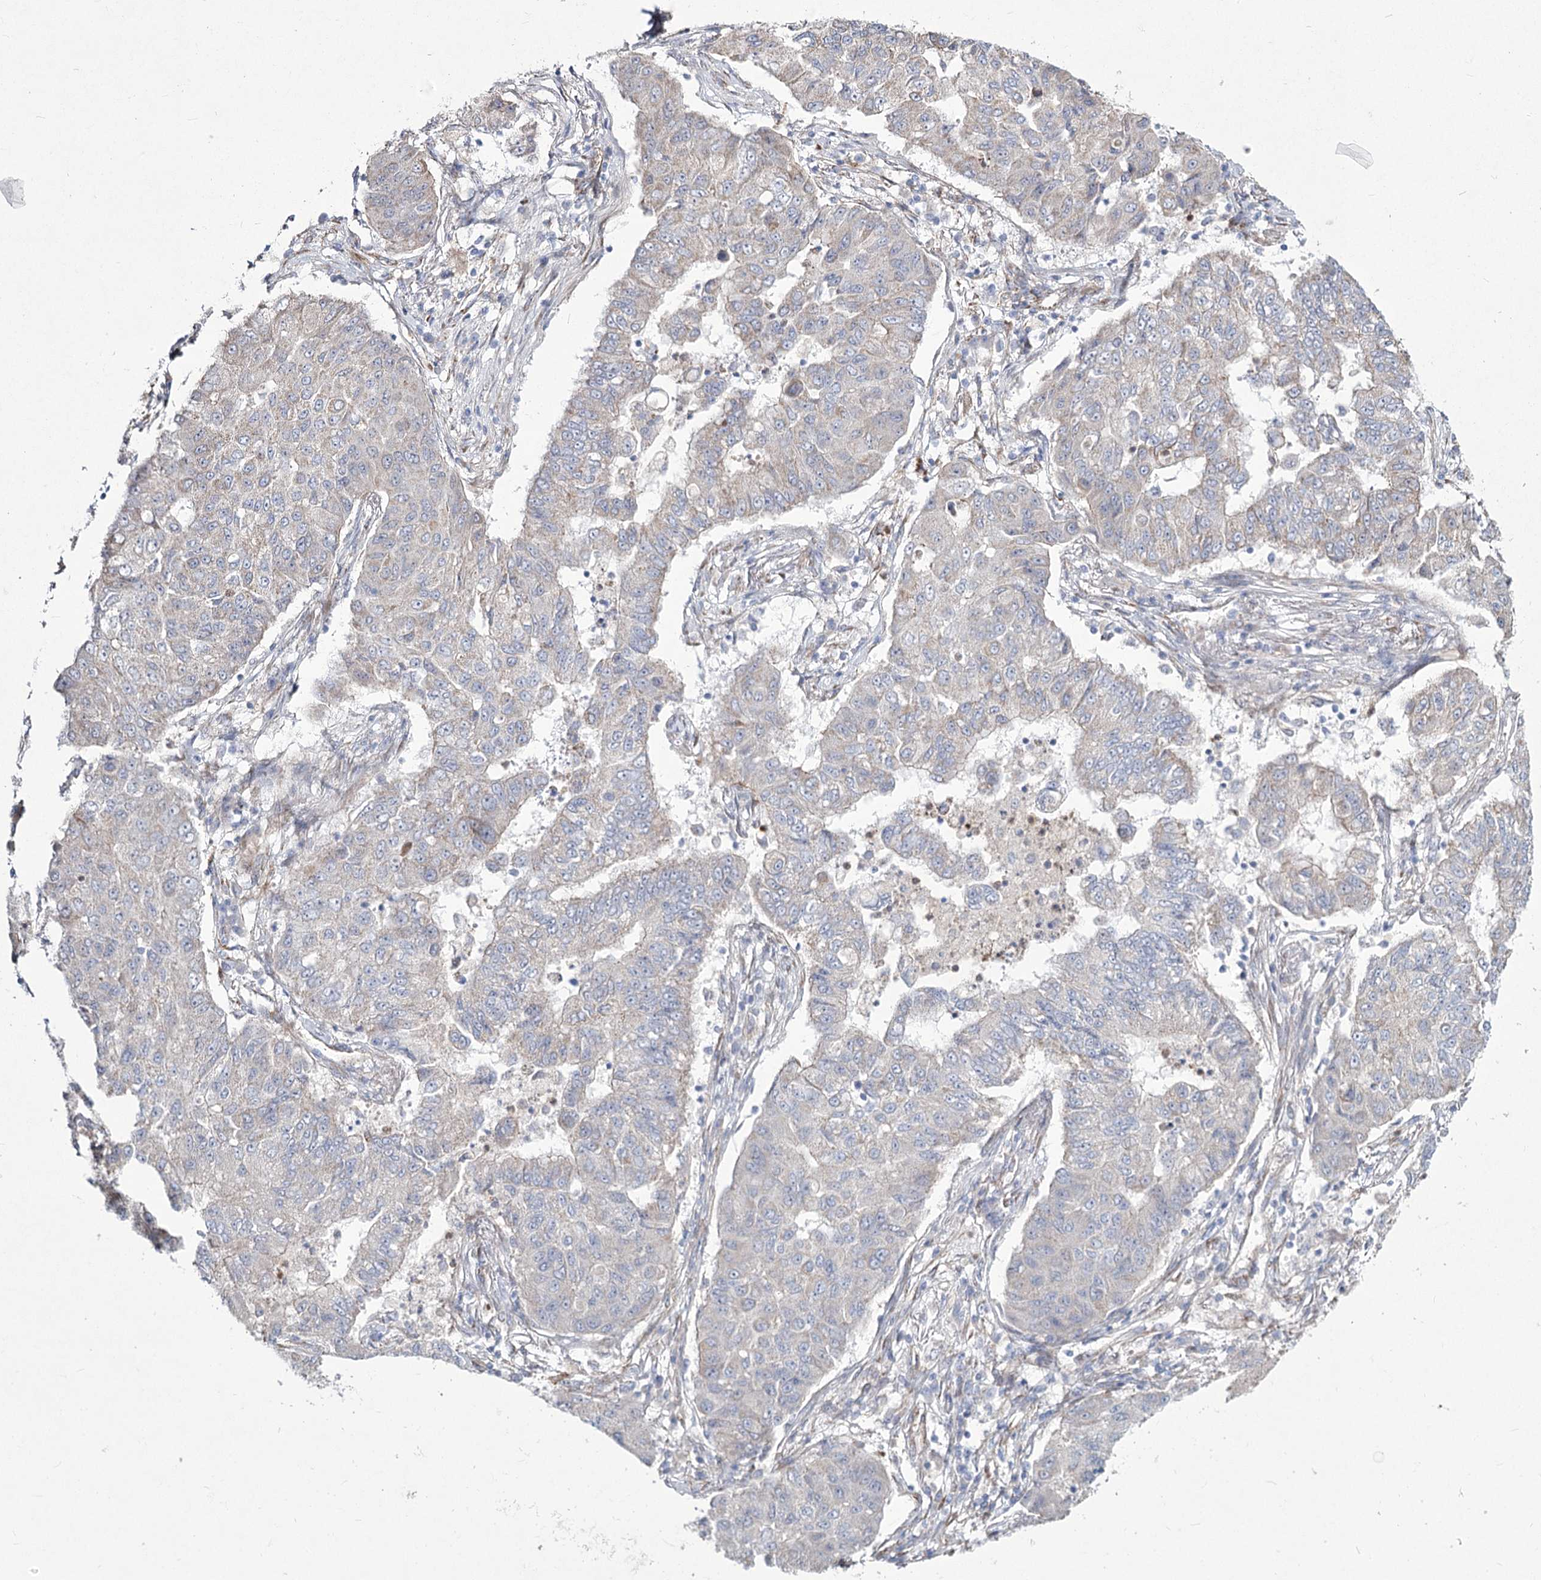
{"staining": {"intensity": "negative", "quantity": "none", "location": "none"}, "tissue": "lung cancer", "cell_type": "Tumor cells", "image_type": "cancer", "snomed": [{"axis": "morphology", "description": "Squamous cell carcinoma, NOS"}, {"axis": "topography", "description": "Lung"}], "caption": "Protein analysis of lung cancer reveals no significant staining in tumor cells. The staining was performed using DAB to visualize the protein expression in brown, while the nuclei were stained in blue with hematoxylin (Magnification: 20x).", "gene": "ME3", "patient": {"sex": "male", "age": 74}}